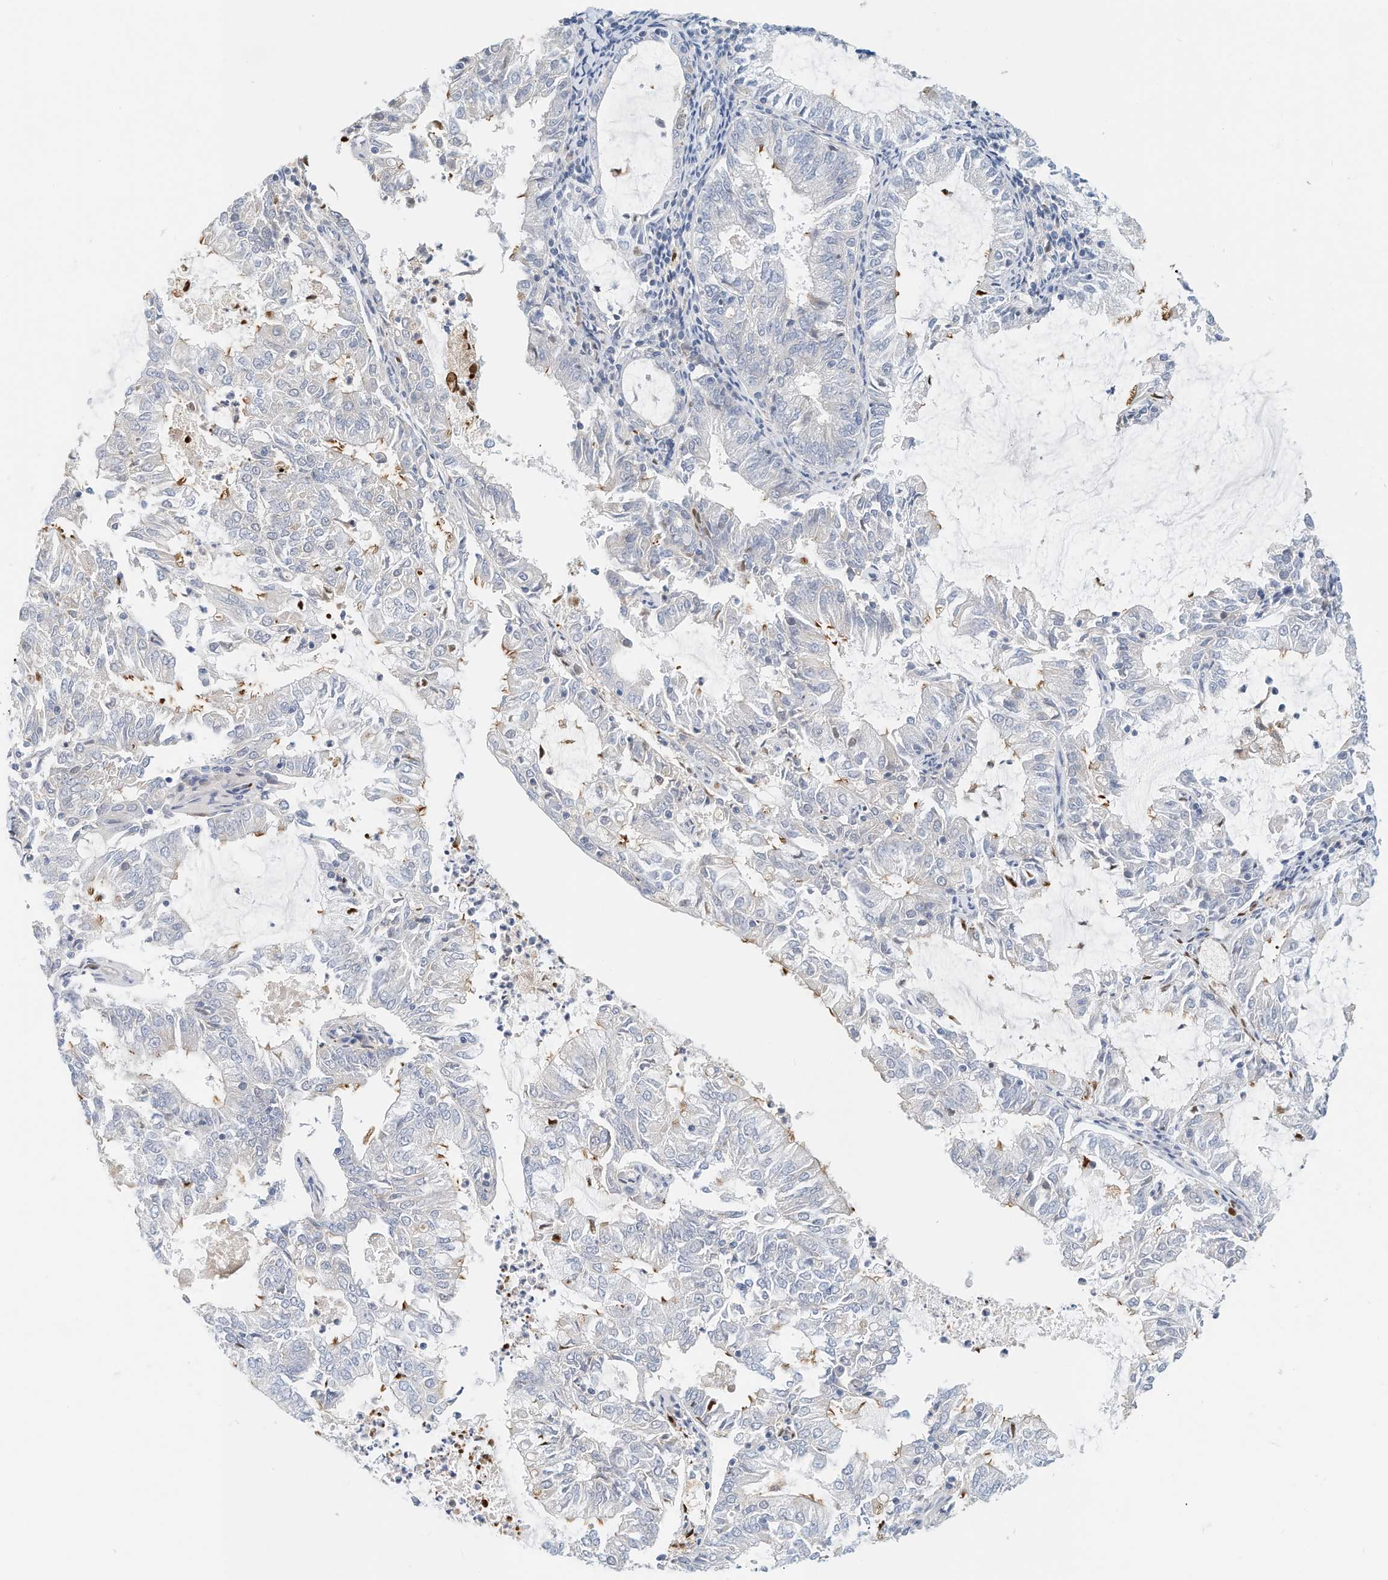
{"staining": {"intensity": "negative", "quantity": "none", "location": "none"}, "tissue": "endometrial cancer", "cell_type": "Tumor cells", "image_type": "cancer", "snomed": [{"axis": "morphology", "description": "Adenocarcinoma, NOS"}, {"axis": "topography", "description": "Endometrium"}], "caption": "DAB (3,3'-diaminobenzidine) immunohistochemical staining of human endometrial adenocarcinoma displays no significant positivity in tumor cells. Nuclei are stained in blue.", "gene": "MICAL1", "patient": {"sex": "female", "age": 57}}